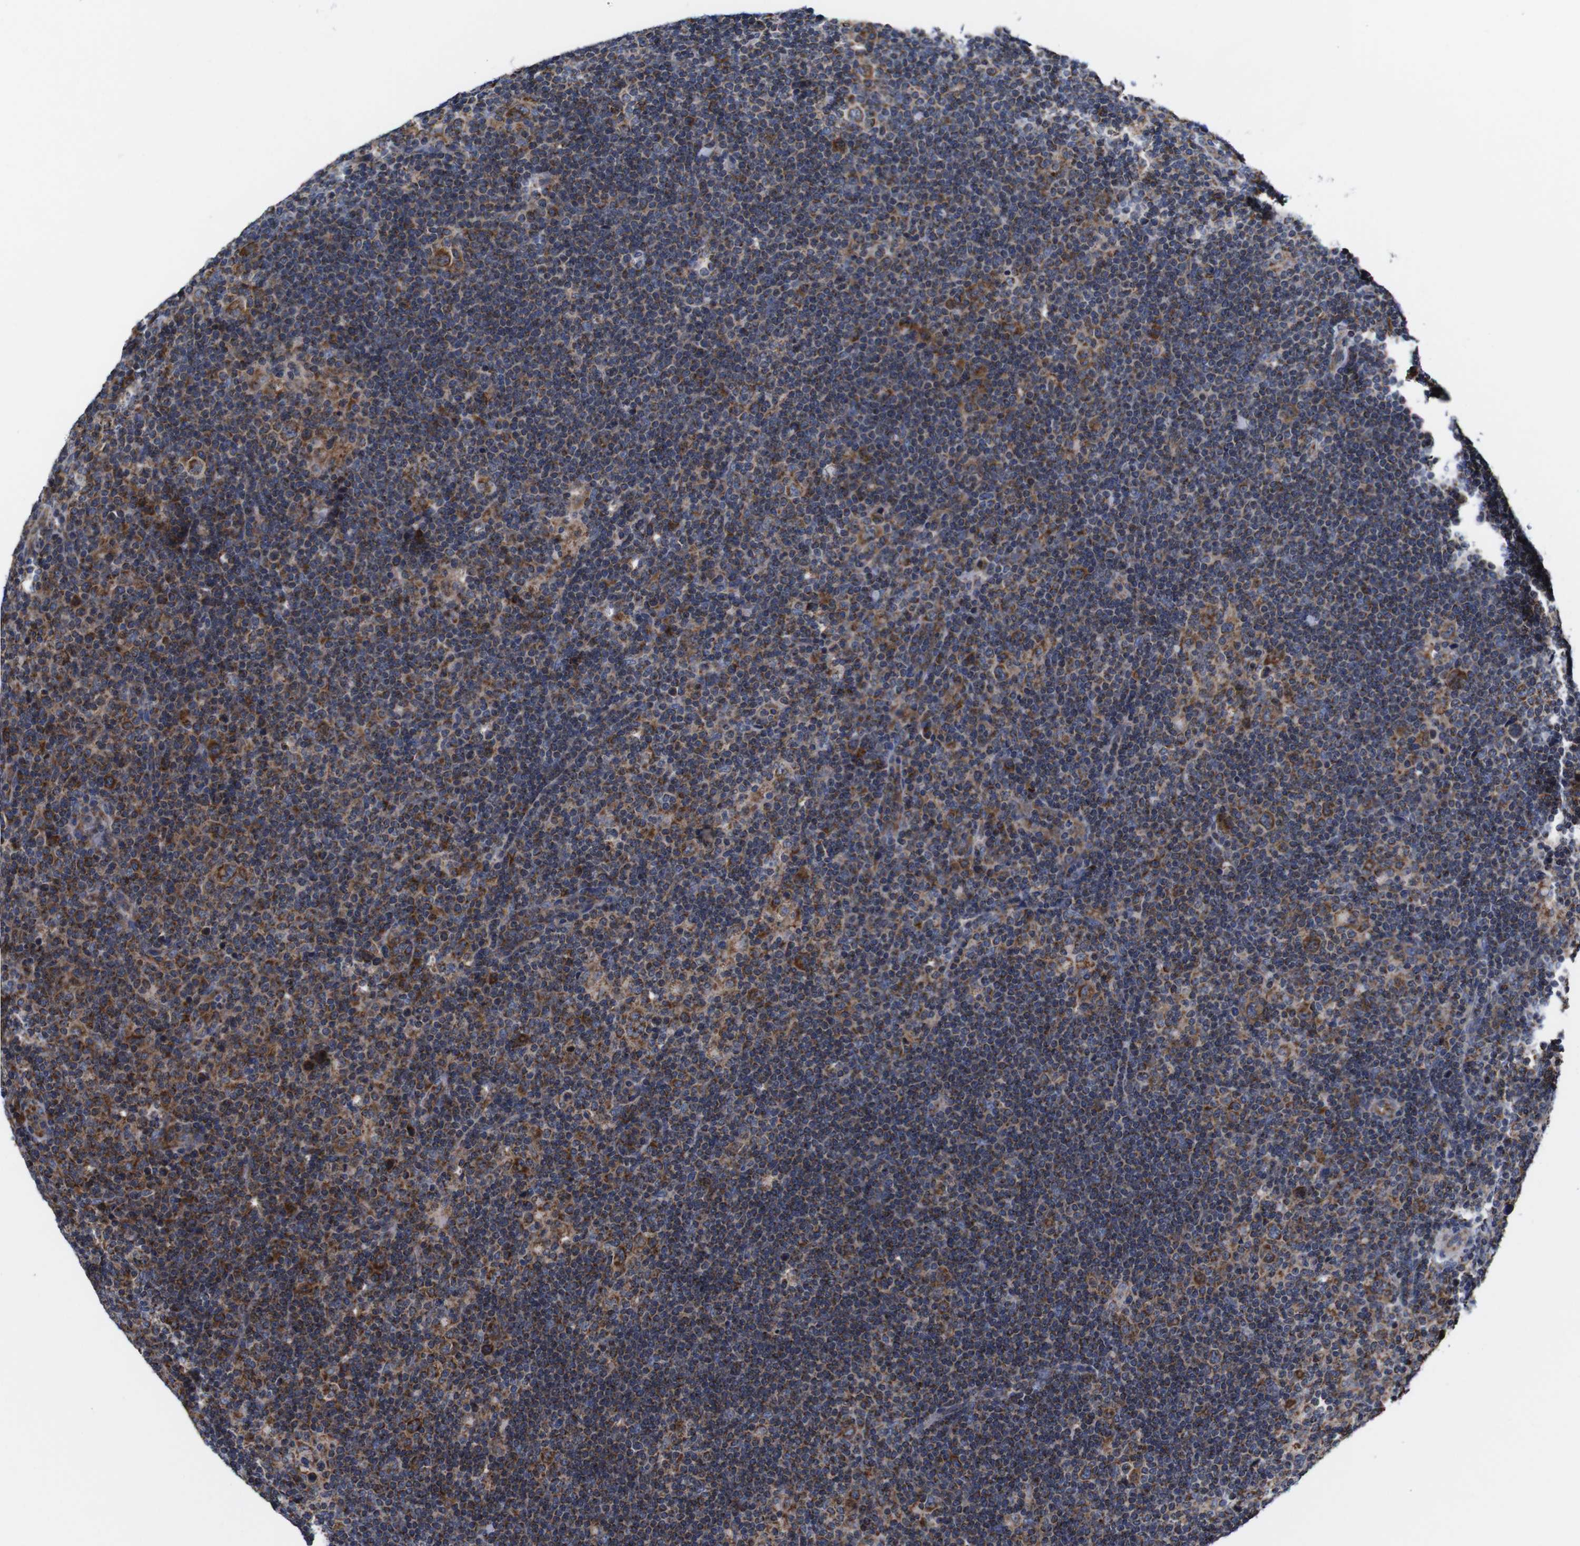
{"staining": {"intensity": "strong", "quantity": ">75%", "location": "cytoplasmic/membranous"}, "tissue": "lymphoma", "cell_type": "Tumor cells", "image_type": "cancer", "snomed": [{"axis": "morphology", "description": "Hodgkin's disease, NOS"}, {"axis": "topography", "description": "Lymph node"}], "caption": "Immunohistochemistry (IHC) (DAB (3,3'-diaminobenzidine)) staining of human lymphoma exhibits strong cytoplasmic/membranous protein staining in approximately >75% of tumor cells.", "gene": "C17orf80", "patient": {"sex": "female", "age": 57}}